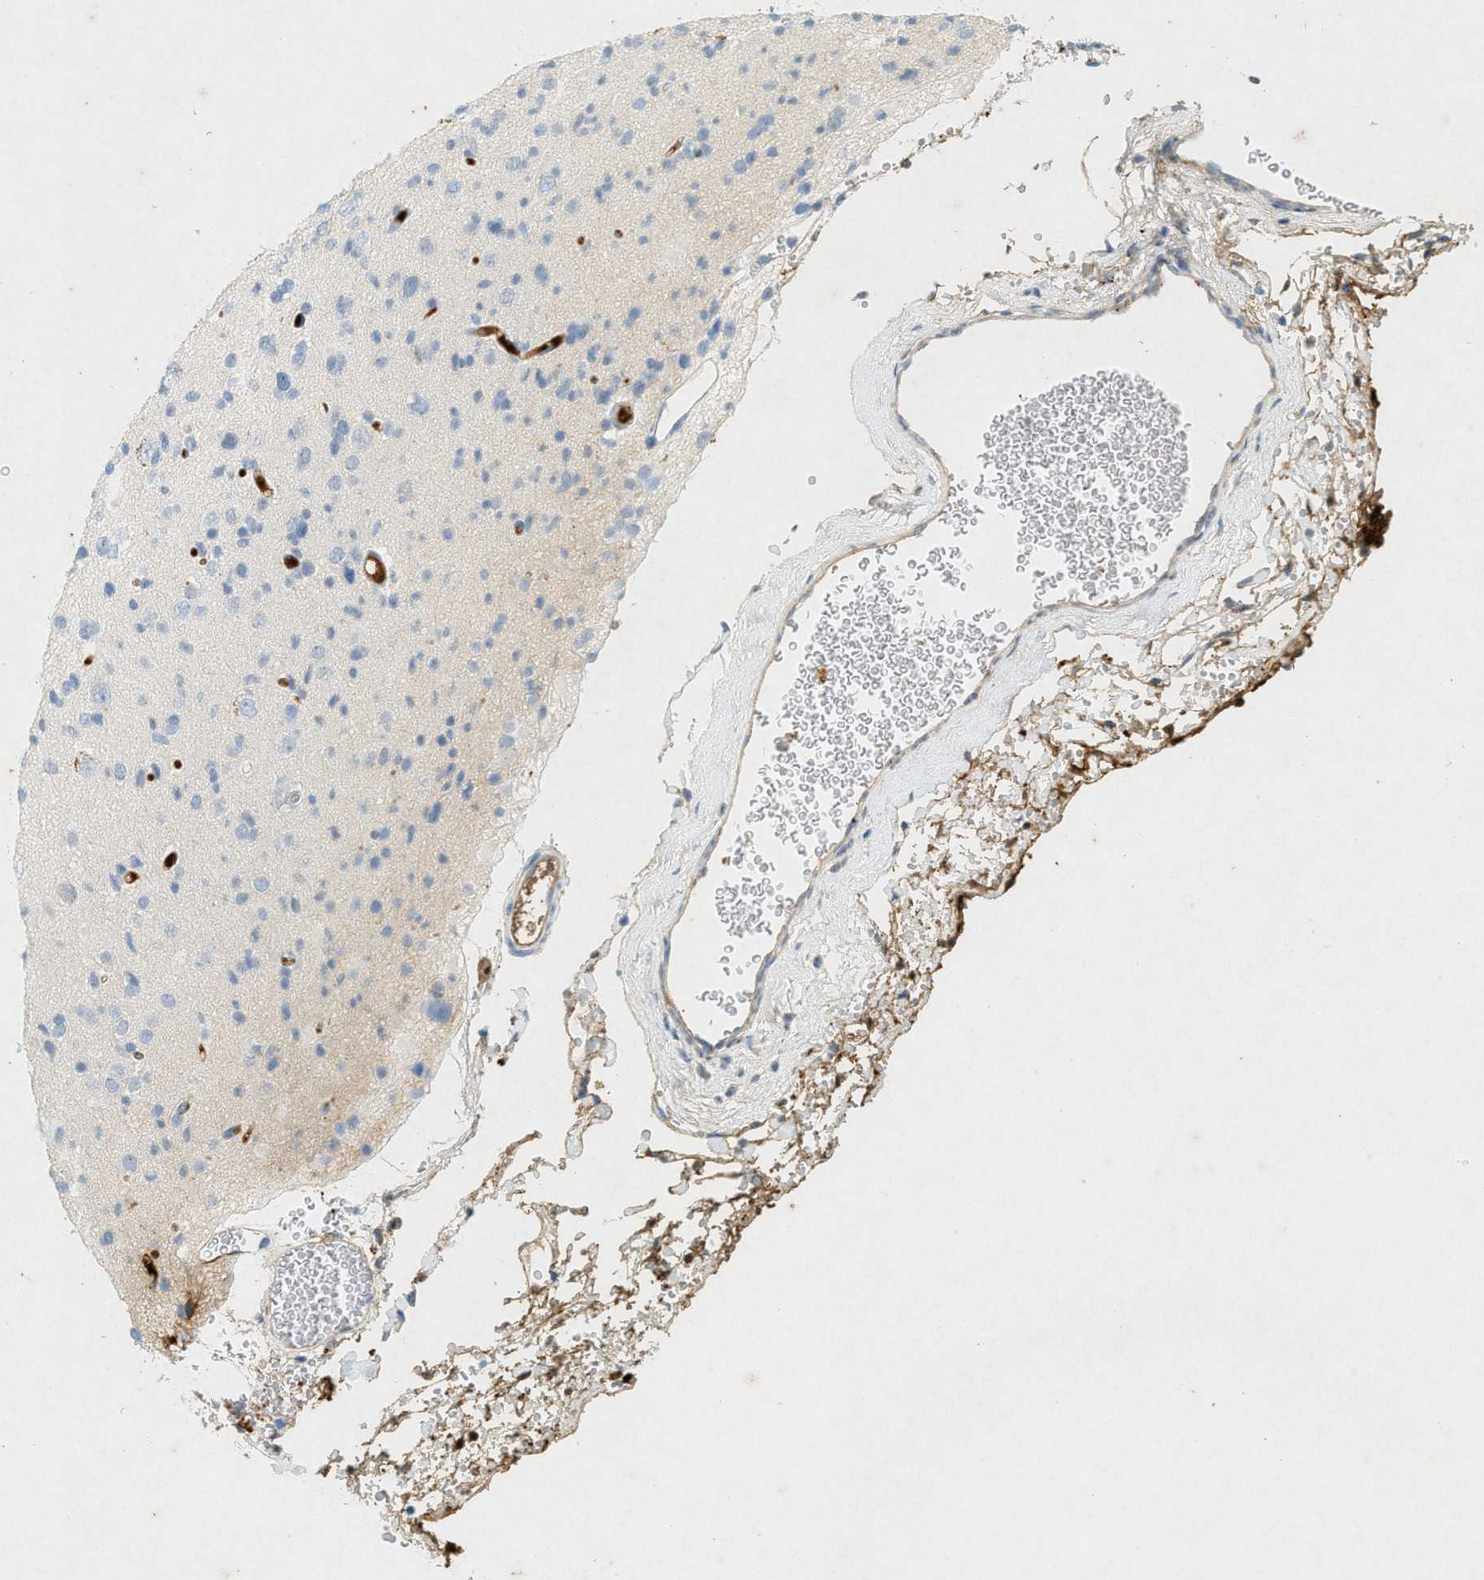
{"staining": {"intensity": "negative", "quantity": "none", "location": "none"}, "tissue": "glioma", "cell_type": "Tumor cells", "image_type": "cancer", "snomed": [{"axis": "morphology", "description": "Glioma, malignant, Low grade"}, {"axis": "topography", "description": "Brain"}], "caption": "Tumor cells are negative for brown protein staining in glioma.", "gene": "F2", "patient": {"sex": "female", "age": 22}}